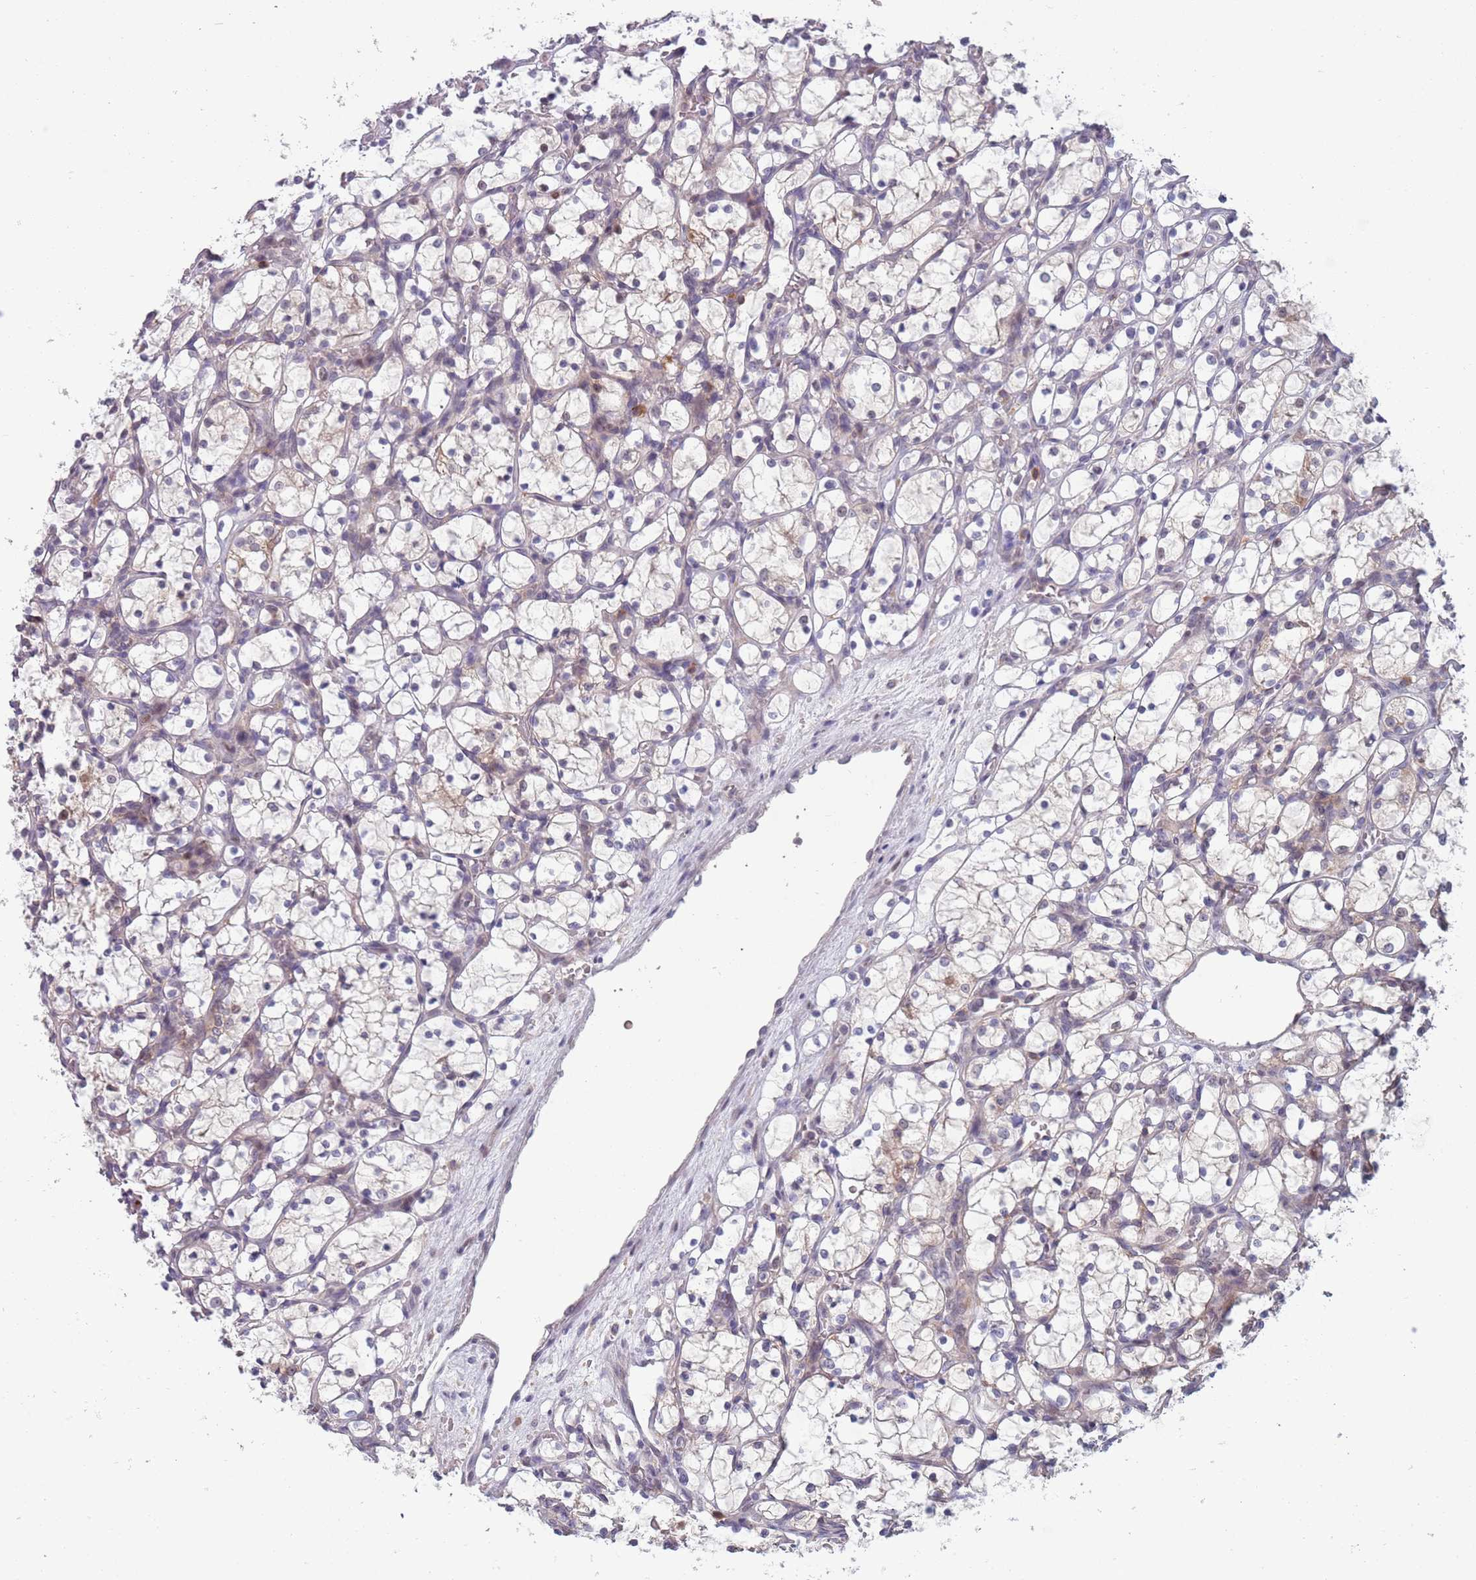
{"staining": {"intensity": "weak", "quantity": "<25%", "location": "cytoplasmic/membranous"}, "tissue": "renal cancer", "cell_type": "Tumor cells", "image_type": "cancer", "snomed": [{"axis": "morphology", "description": "Adenocarcinoma, NOS"}, {"axis": "topography", "description": "Kidney"}], "caption": "Immunohistochemistry of human renal cancer (adenocarcinoma) reveals no staining in tumor cells. (DAB immunohistochemistry visualized using brightfield microscopy, high magnification).", "gene": "CLNS1A", "patient": {"sex": "female", "age": 69}}